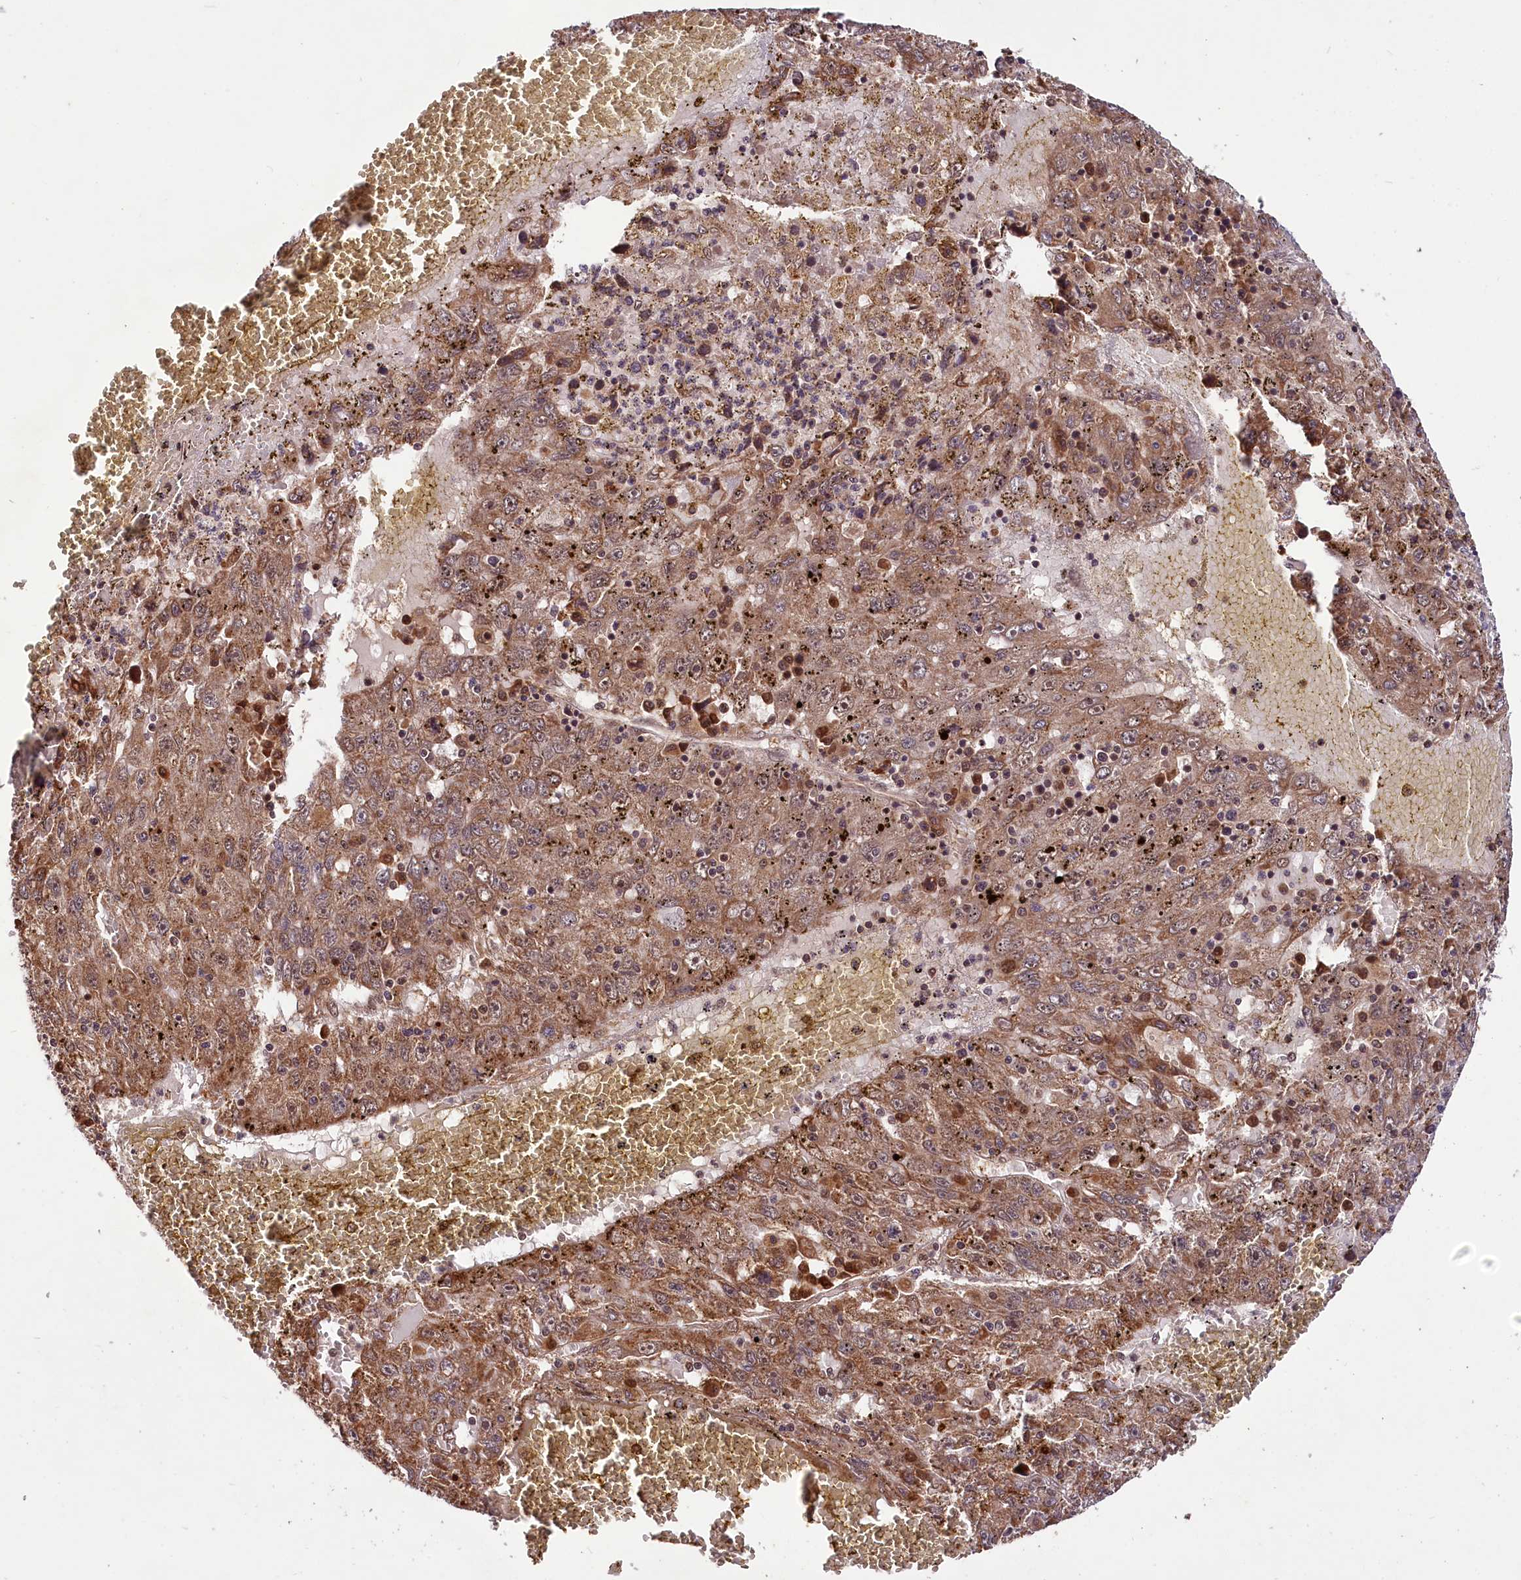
{"staining": {"intensity": "moderate", "quantity": ">75%", "location": "cytoplasmic/membranous"}, "tissue": "liver cancer", "cell_type": "Tumor cells", "image_type": "cancer", "snomed": [{"axis": "morphology", "description": "Carcinoma, Hepatocellular, NOS"}, {"axis": "topography", "description": "Liver"}], "caption": "This micrograph reveals immunohistochemistry staining of human liver cancer, with medium moderate cytoplasmic/membranous expression in approximately >75% of tumor cells.", "gene": "UBE3A", "patient": {"sex": "male", "age": 49}}